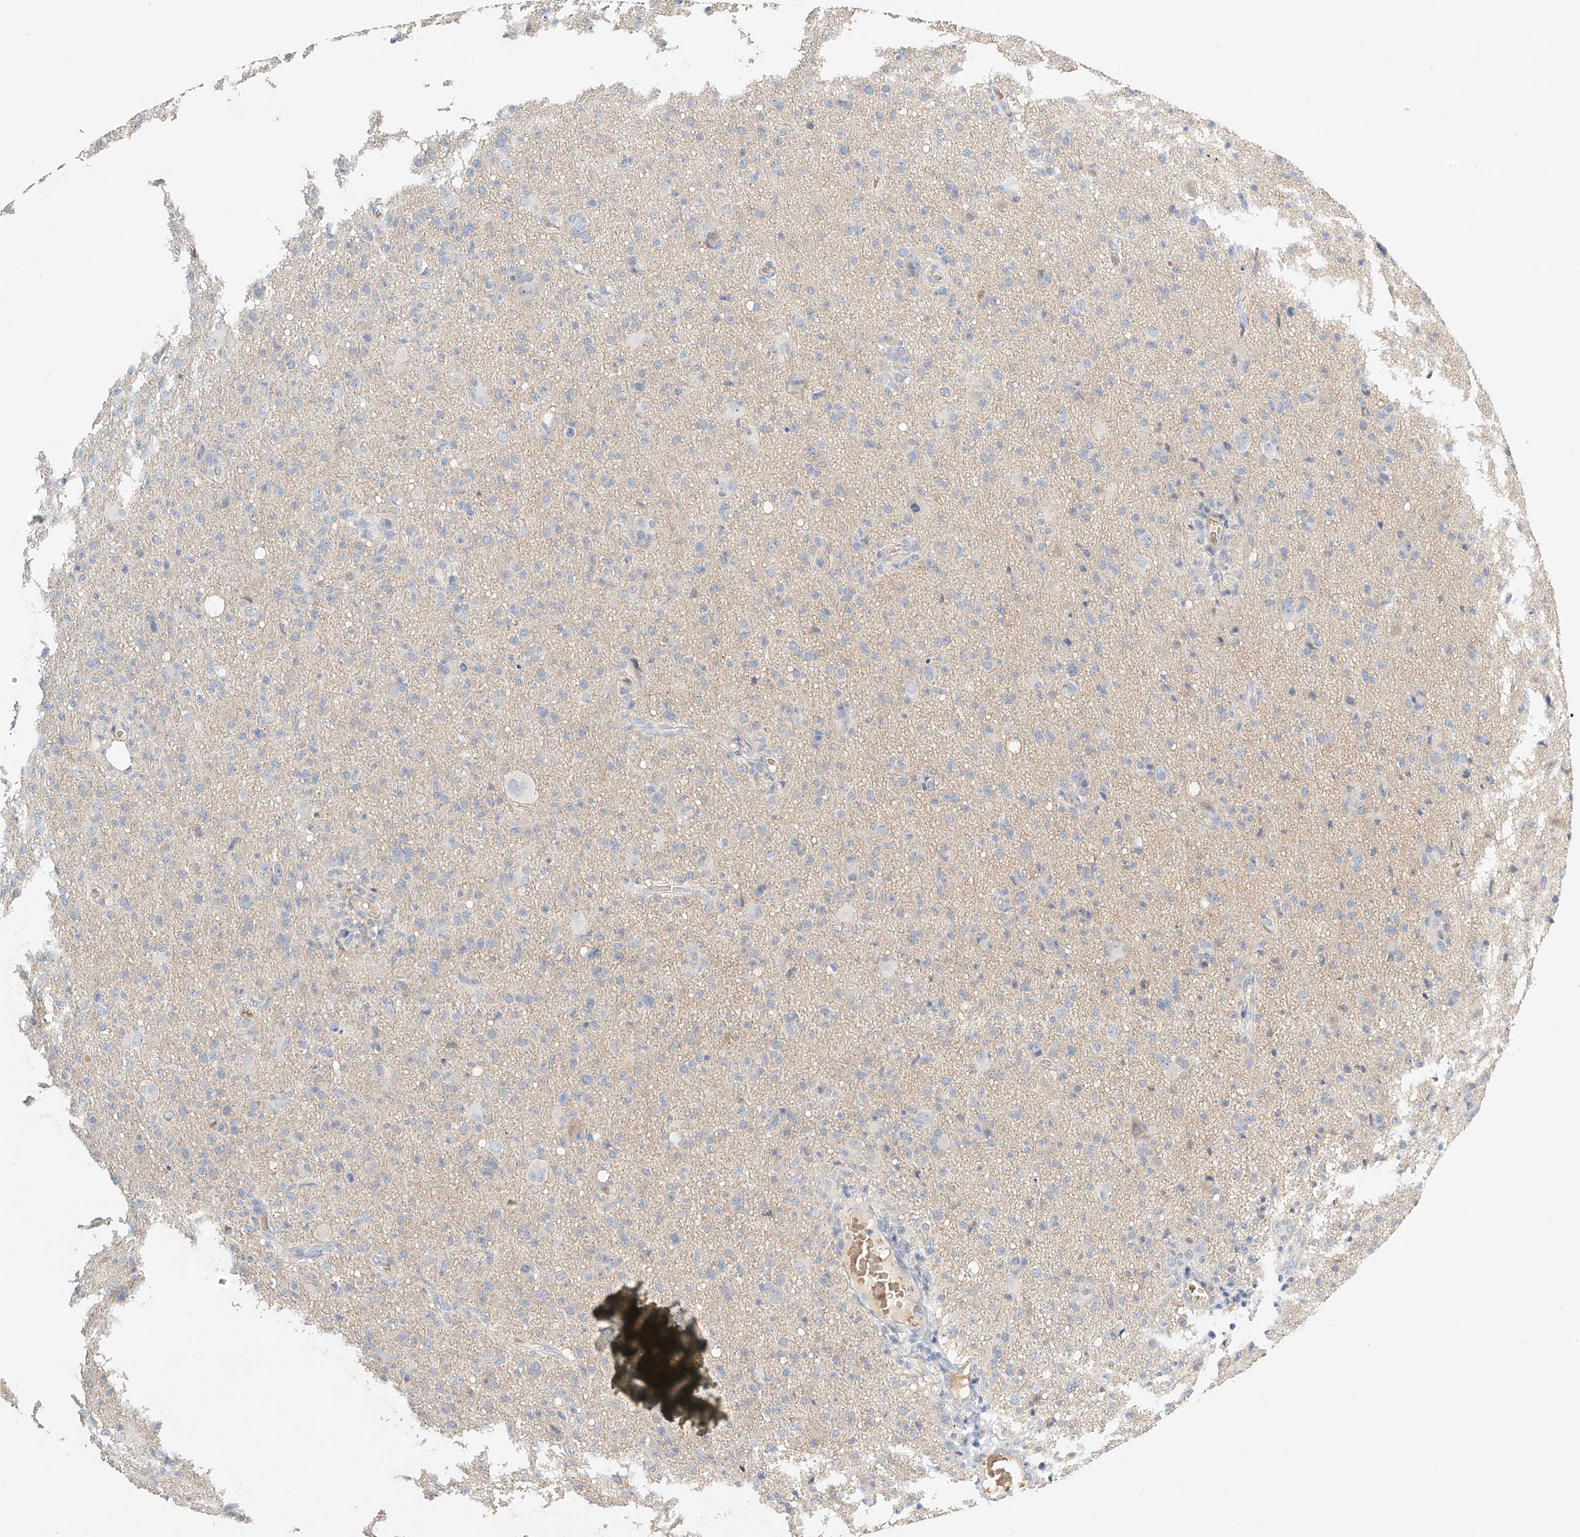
{"staining": {"intensity": "negative", "quantity": "none", "location": "none"}, "tissue": "glioma", "cell_type": "Tumor cells", "image_type": "cancer", "snomed": [{"axis": "morphology", "description": "Glioma, malignant, High grade"}, {"axis": "topography", "description": "Brain"}], "caption": "A micrograph of high-grade glioma (malignant) stained for a protein reveals no brown staining in tumor cells. Nuclei are stained in blue.", "gene": "RCAN3", "patient": {"sex": "female", "age": 57}}